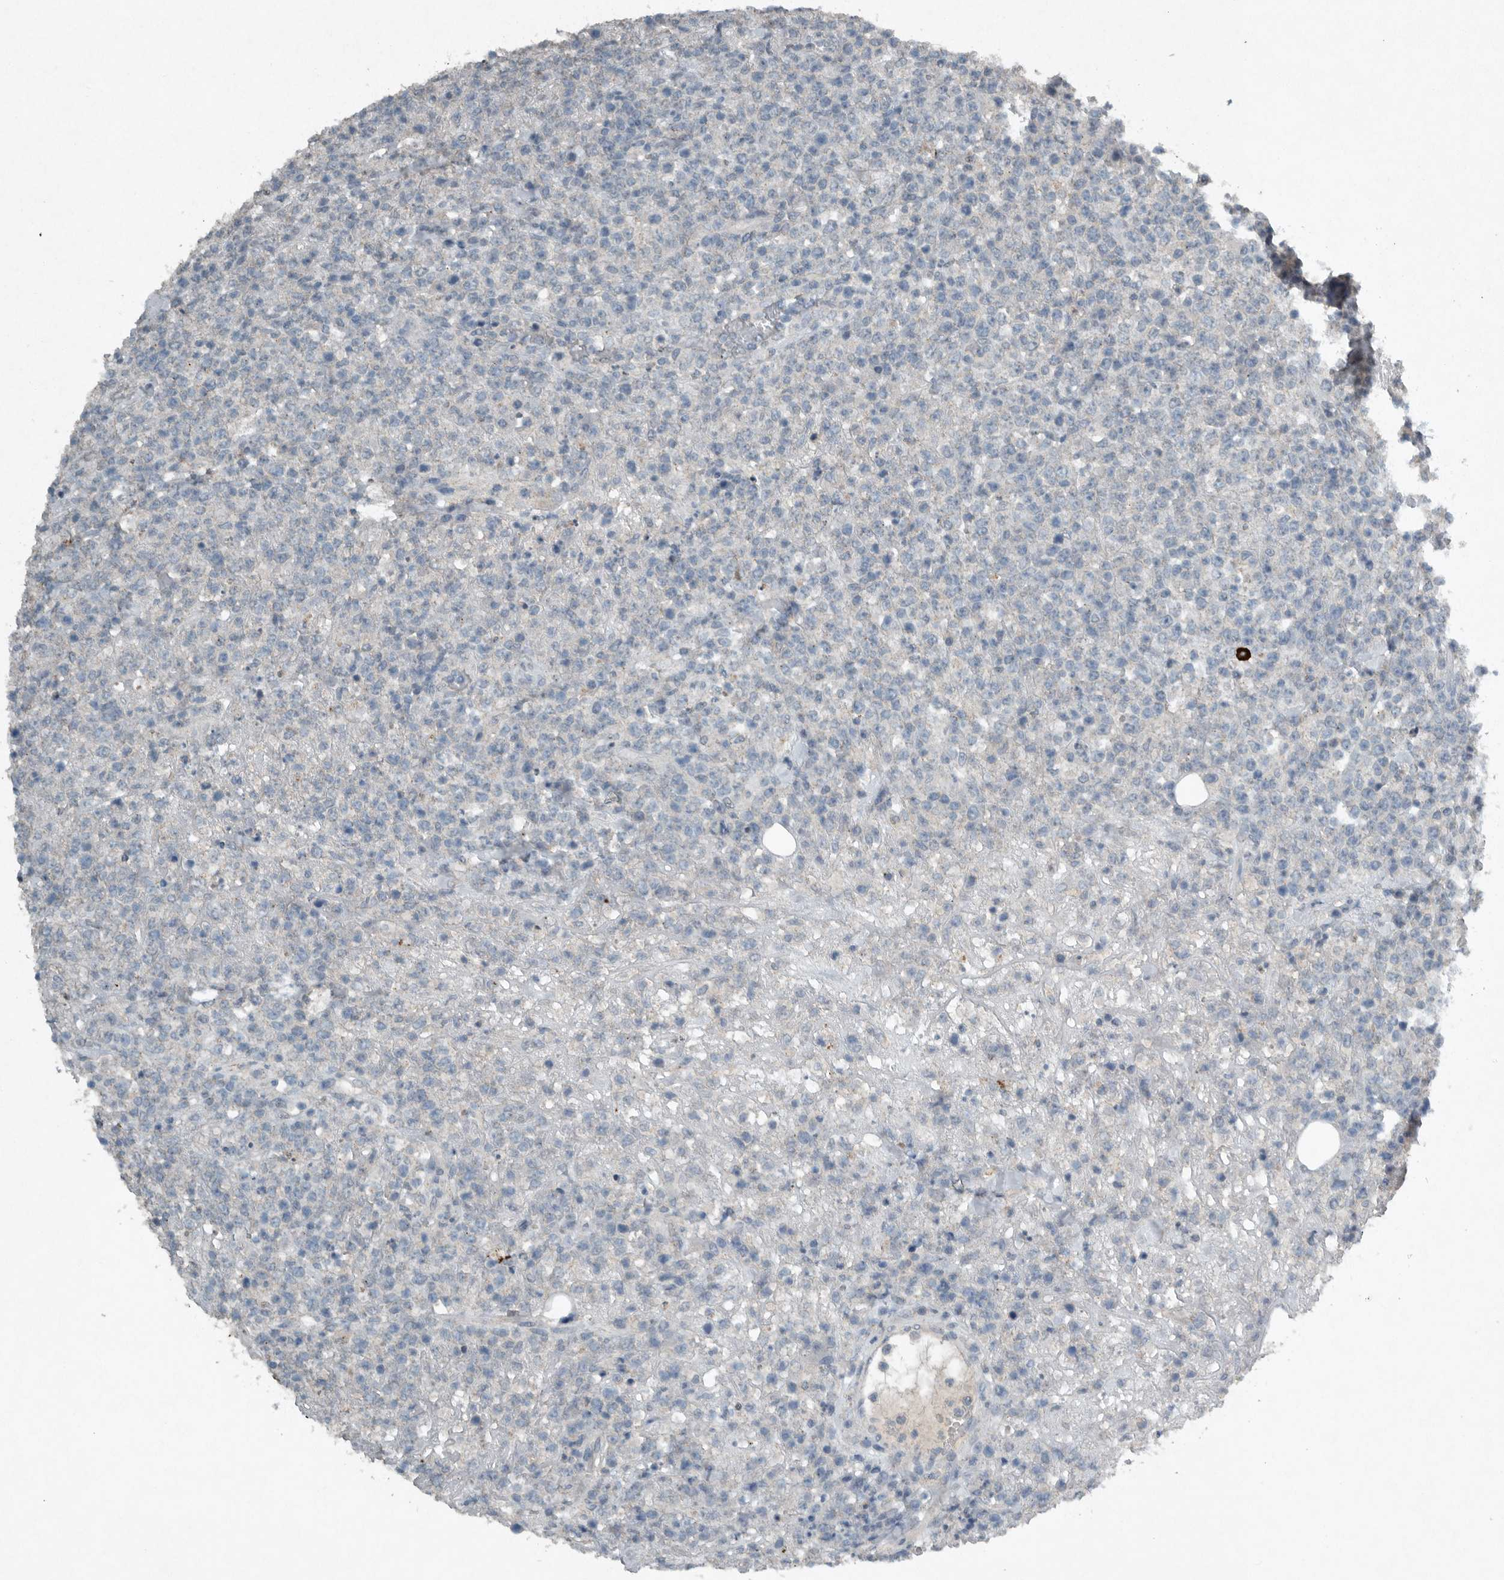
{"staining": {"intensity": "negative", "quantity": "none", "location": "none"}, "tissue": "lymphoma", "cell_type": "Tumor cells", "image_type": "cancer", "snomed": [{"axis": "morphology", "description": "Malignant lymphoma, non-Hodgkin's type, High grade"}, {"axis": "topography", "description": "Colon"}], "caption": "Human malignant lymphoma, non-Hodgkin's type (high-grade) stained for a protein using IHC exhibits no positivity in tumor cells.", "gene": "IL20", "patient": {"sex": "female", "age": 53}}